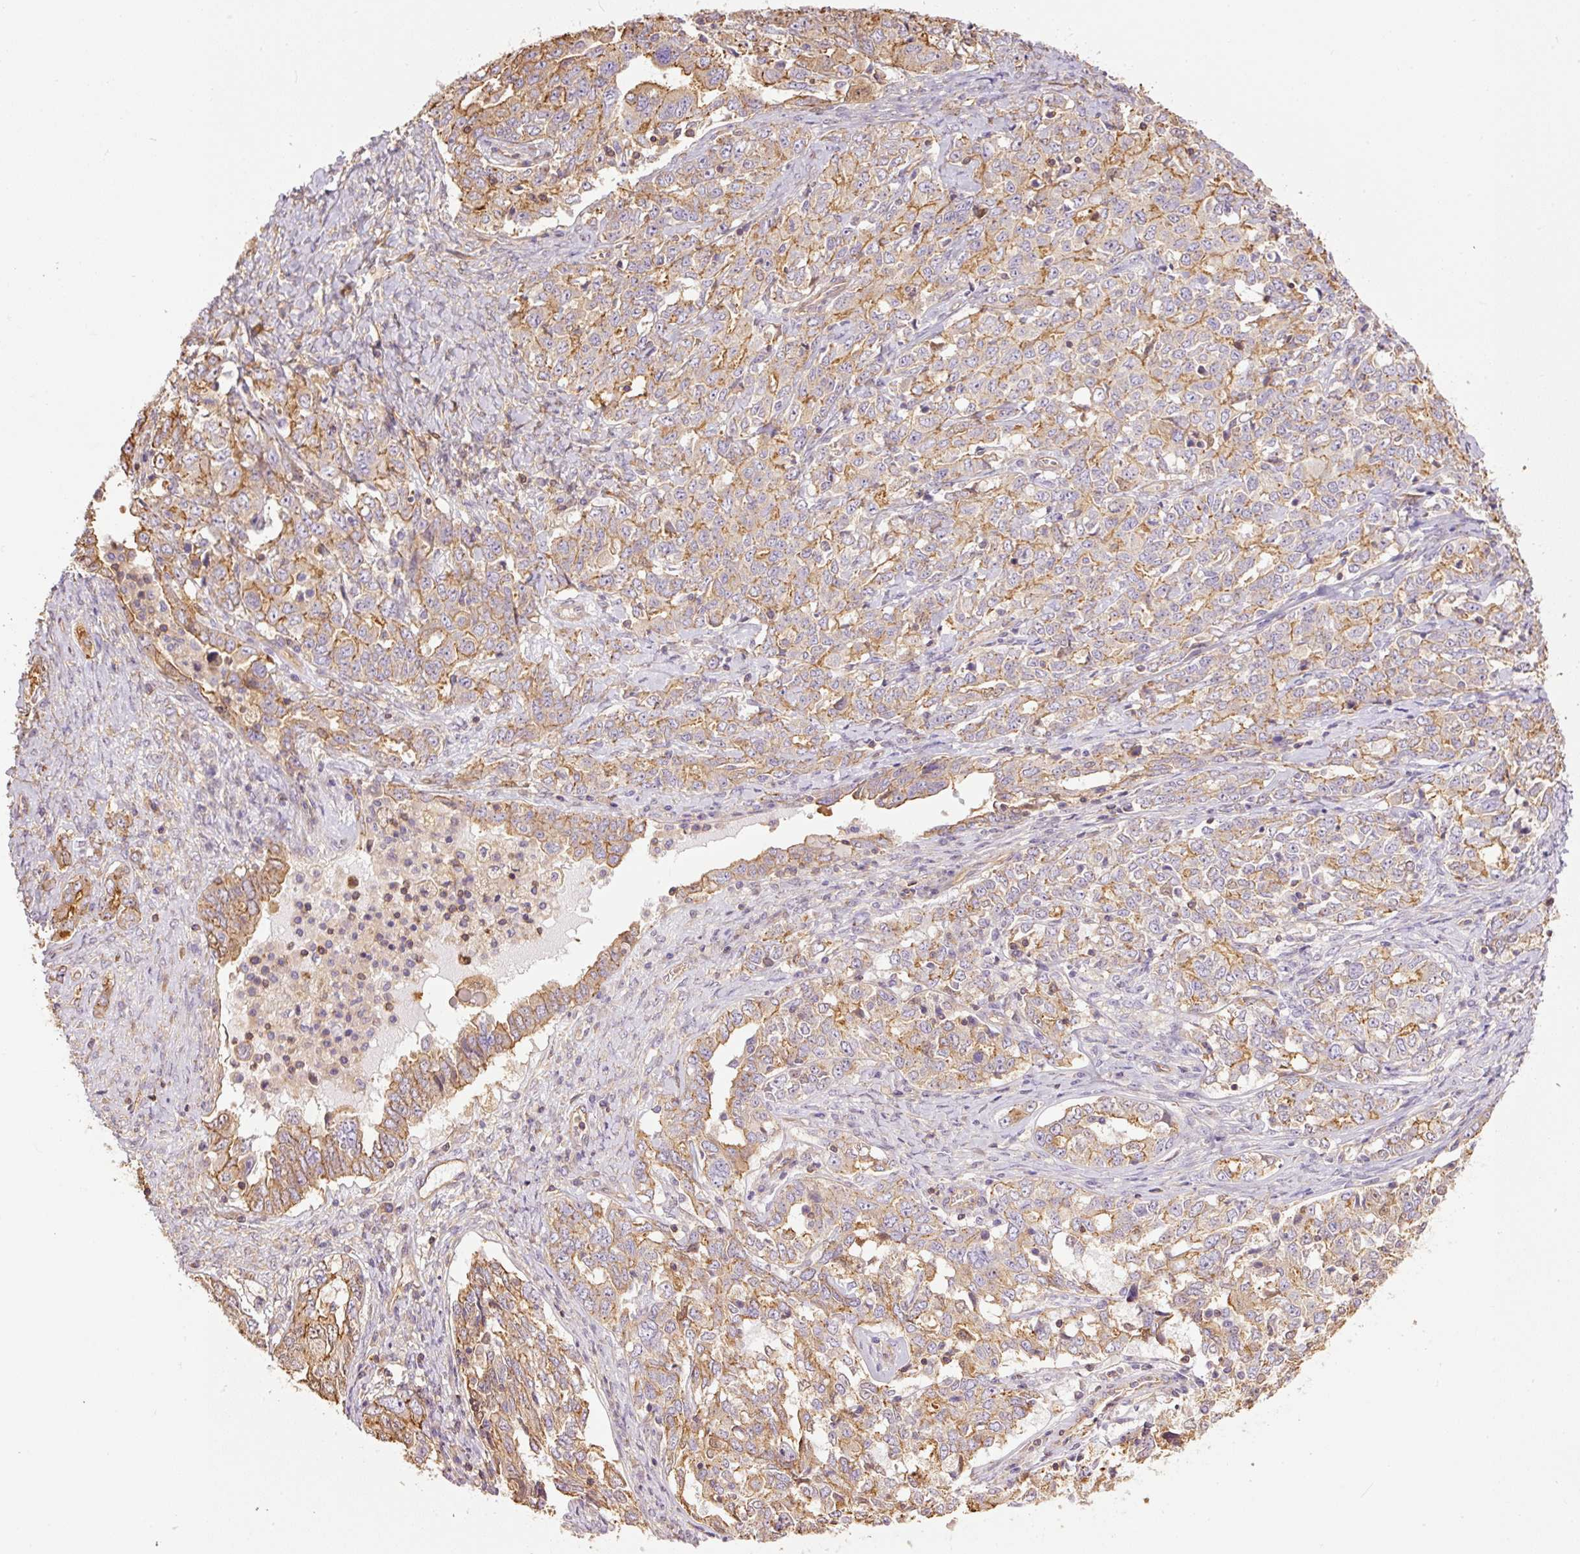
{"staining": {"intensity": "moderate", "quantity": "25%-75%", "location": "cytoplasmic/membranous"}, "tissue": "ovarian cancer", "cell_type": "Tumor cells", "image_type": "cancer", "snomed": [{"axis": "morphology", "description": "Carcinoma, endometroid"}, {"axis": "topography", "description": "Ovary"}], "caption": "Ovarian cancer tissue exhibits moderate cytoplasmic/membranous positivity in approximately 25%-75% of tumor cells The staining is performed using DAB brown chromogen to label protein expression. The nuclei are counter-stained blue using hematoxylin.", "gene": "PPP1R1B", "patient": {"sex": "female", "age": 62}}